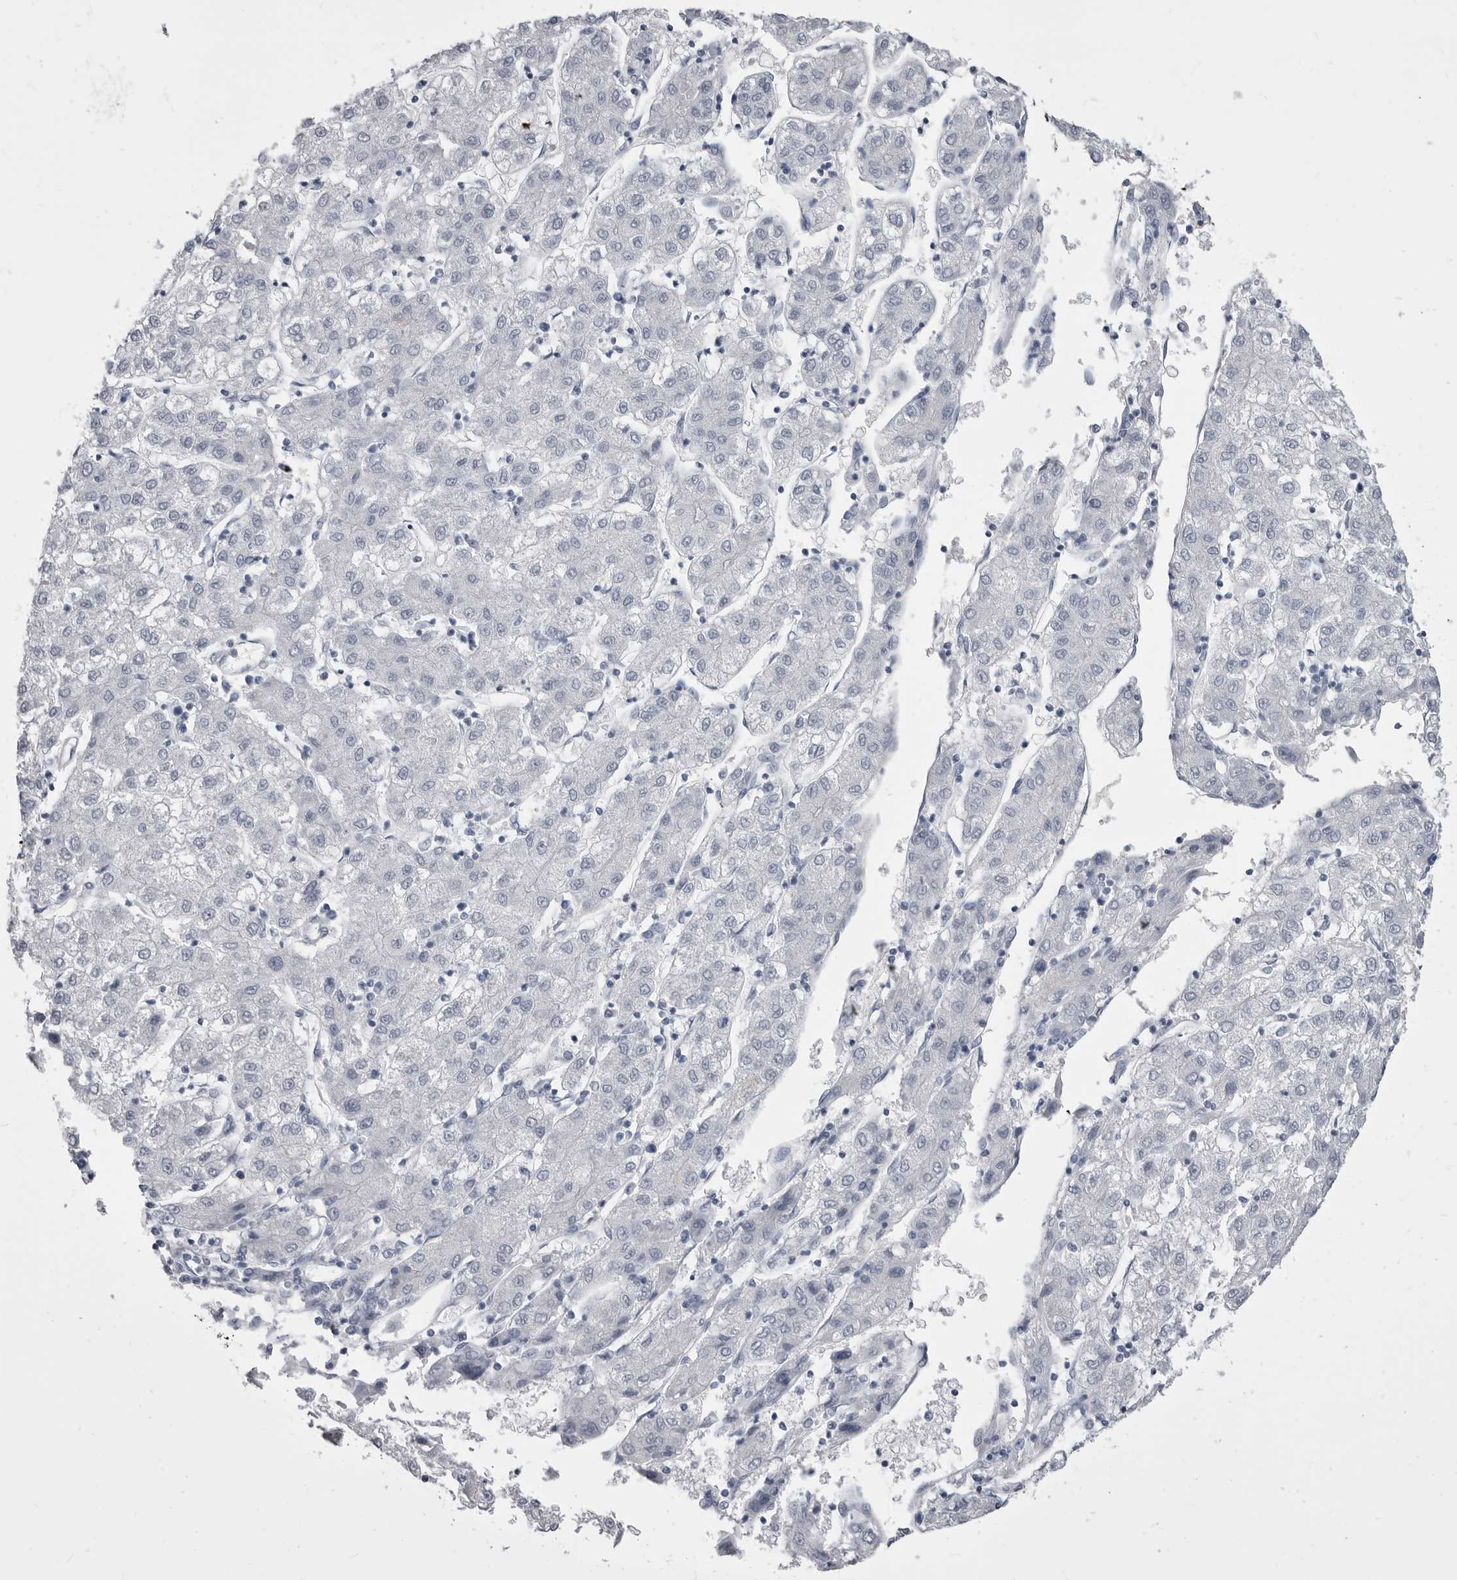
{"staining": {"intensity": "negative", "quantity": "none", "location": "none"}, "tissue": "liver cancer", "cell_type": "Tumor cells", "image_type": "cancer", "snomed": [{"axis": "morphology", "description": "Carcinoma, Hepatocellular, NOS"}, {"axis": "topography", "description": "Liver"}], "caption": "Immunohistochemistry (IHC) photomicrograph of neoplastic tissue: human liver cancer stained with DAB (3,3'-diaminobenzidine) exhibits no significant protein expression in tumor cells. Brightfield microscopy of immunohistochemistry (IHC) stained with DAB (3,3'-diaminobenzidine) (brown) and hematoxylin (blue), captured at high magnification.", "gene": "ANK2", "patient": {"sex": "male", "age": 72}}